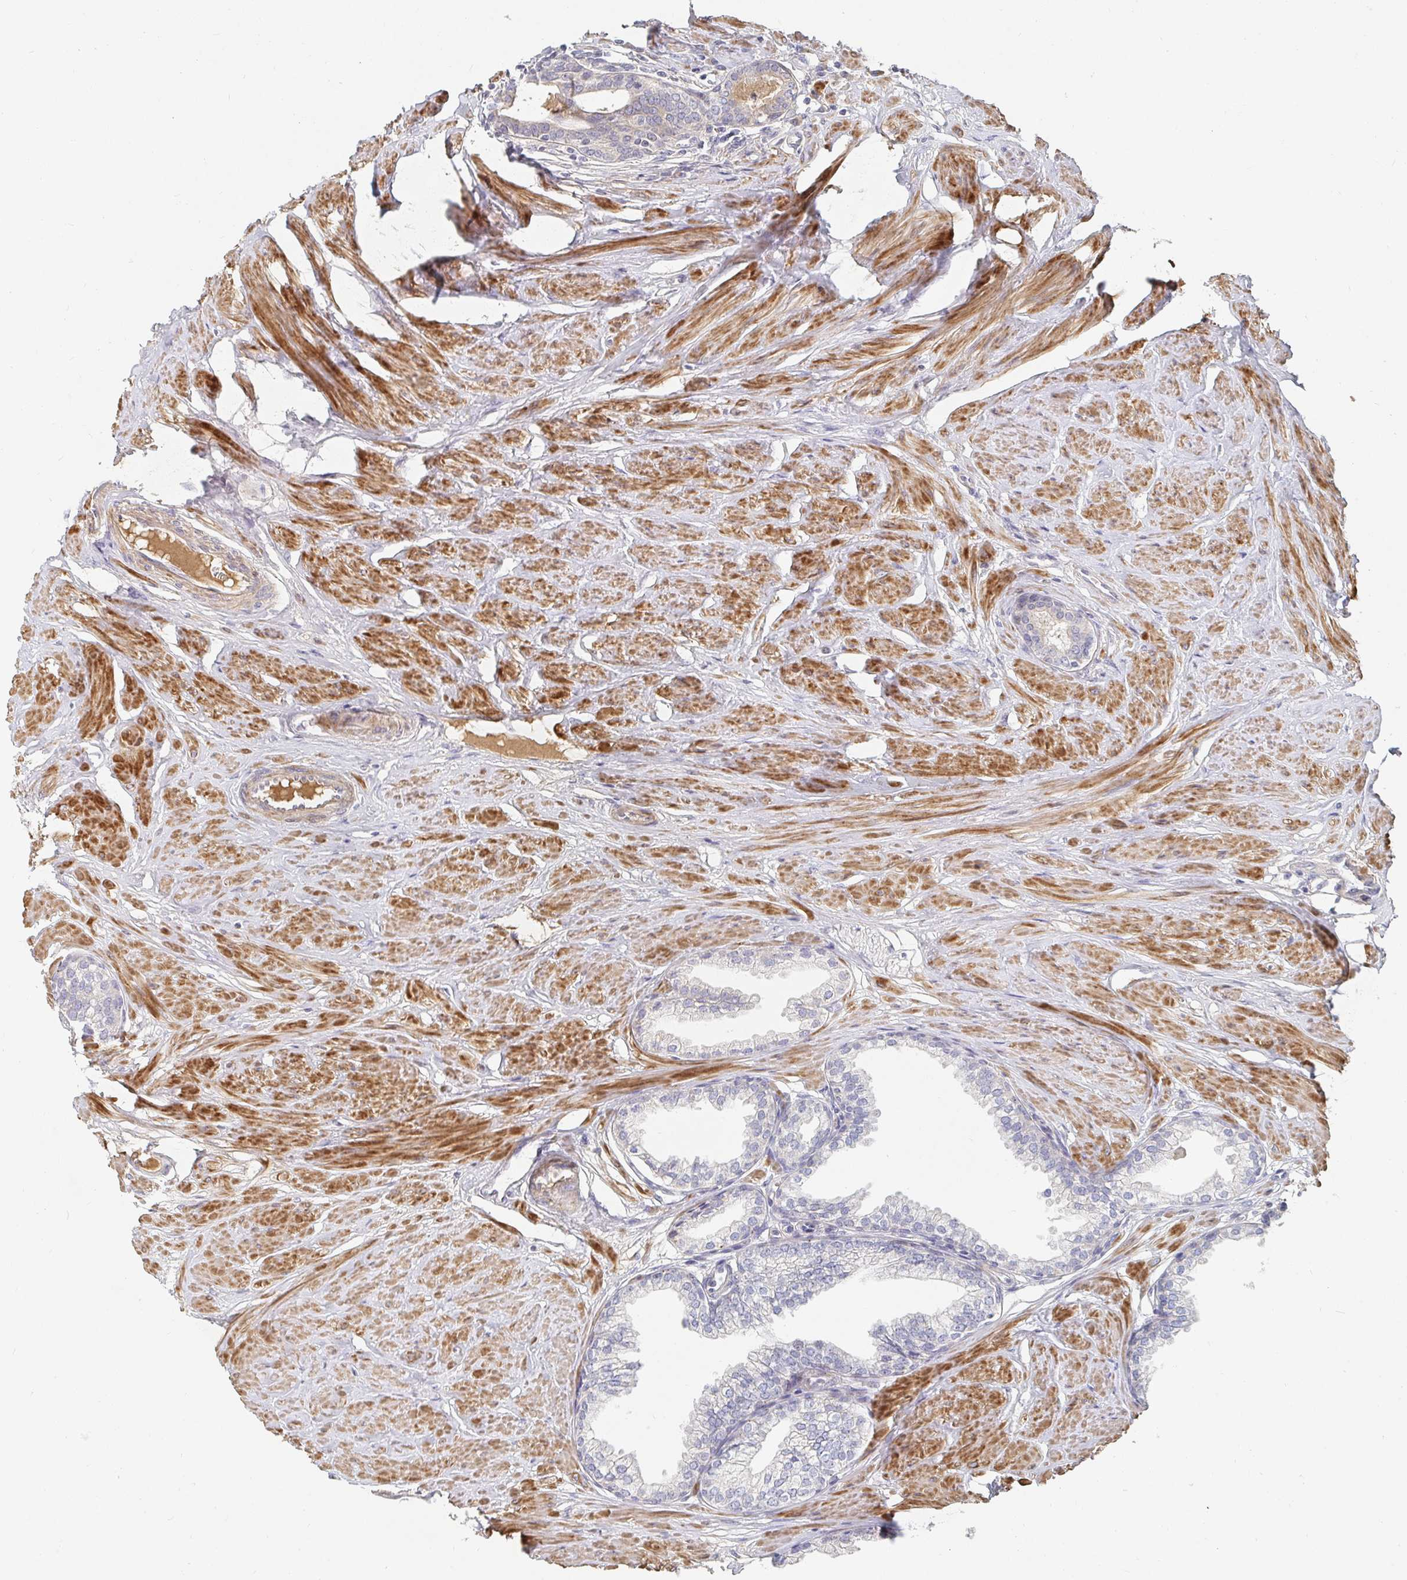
{"staining": {"intensity": "negative", "quantity": "none", "location": "none"}, "tissue": "prostate", "cell_type": "Glandular cells", "image_type": "normal", "snomed": [{"axis": "morphology", "description": "Normal tissue, NOS"}, {"axis": "topography", "description": "Prostate"}, {"axis": "topography", "description": "Peripheral nerve tissue"}], "caption": "DAB (3,3'-diaminobenzidine) immunohistochemical staining of benign human prostate reveals no significant expression in glandular cells.", "gene": "NME9", "patient": {"sex": "male", "age": 55}}